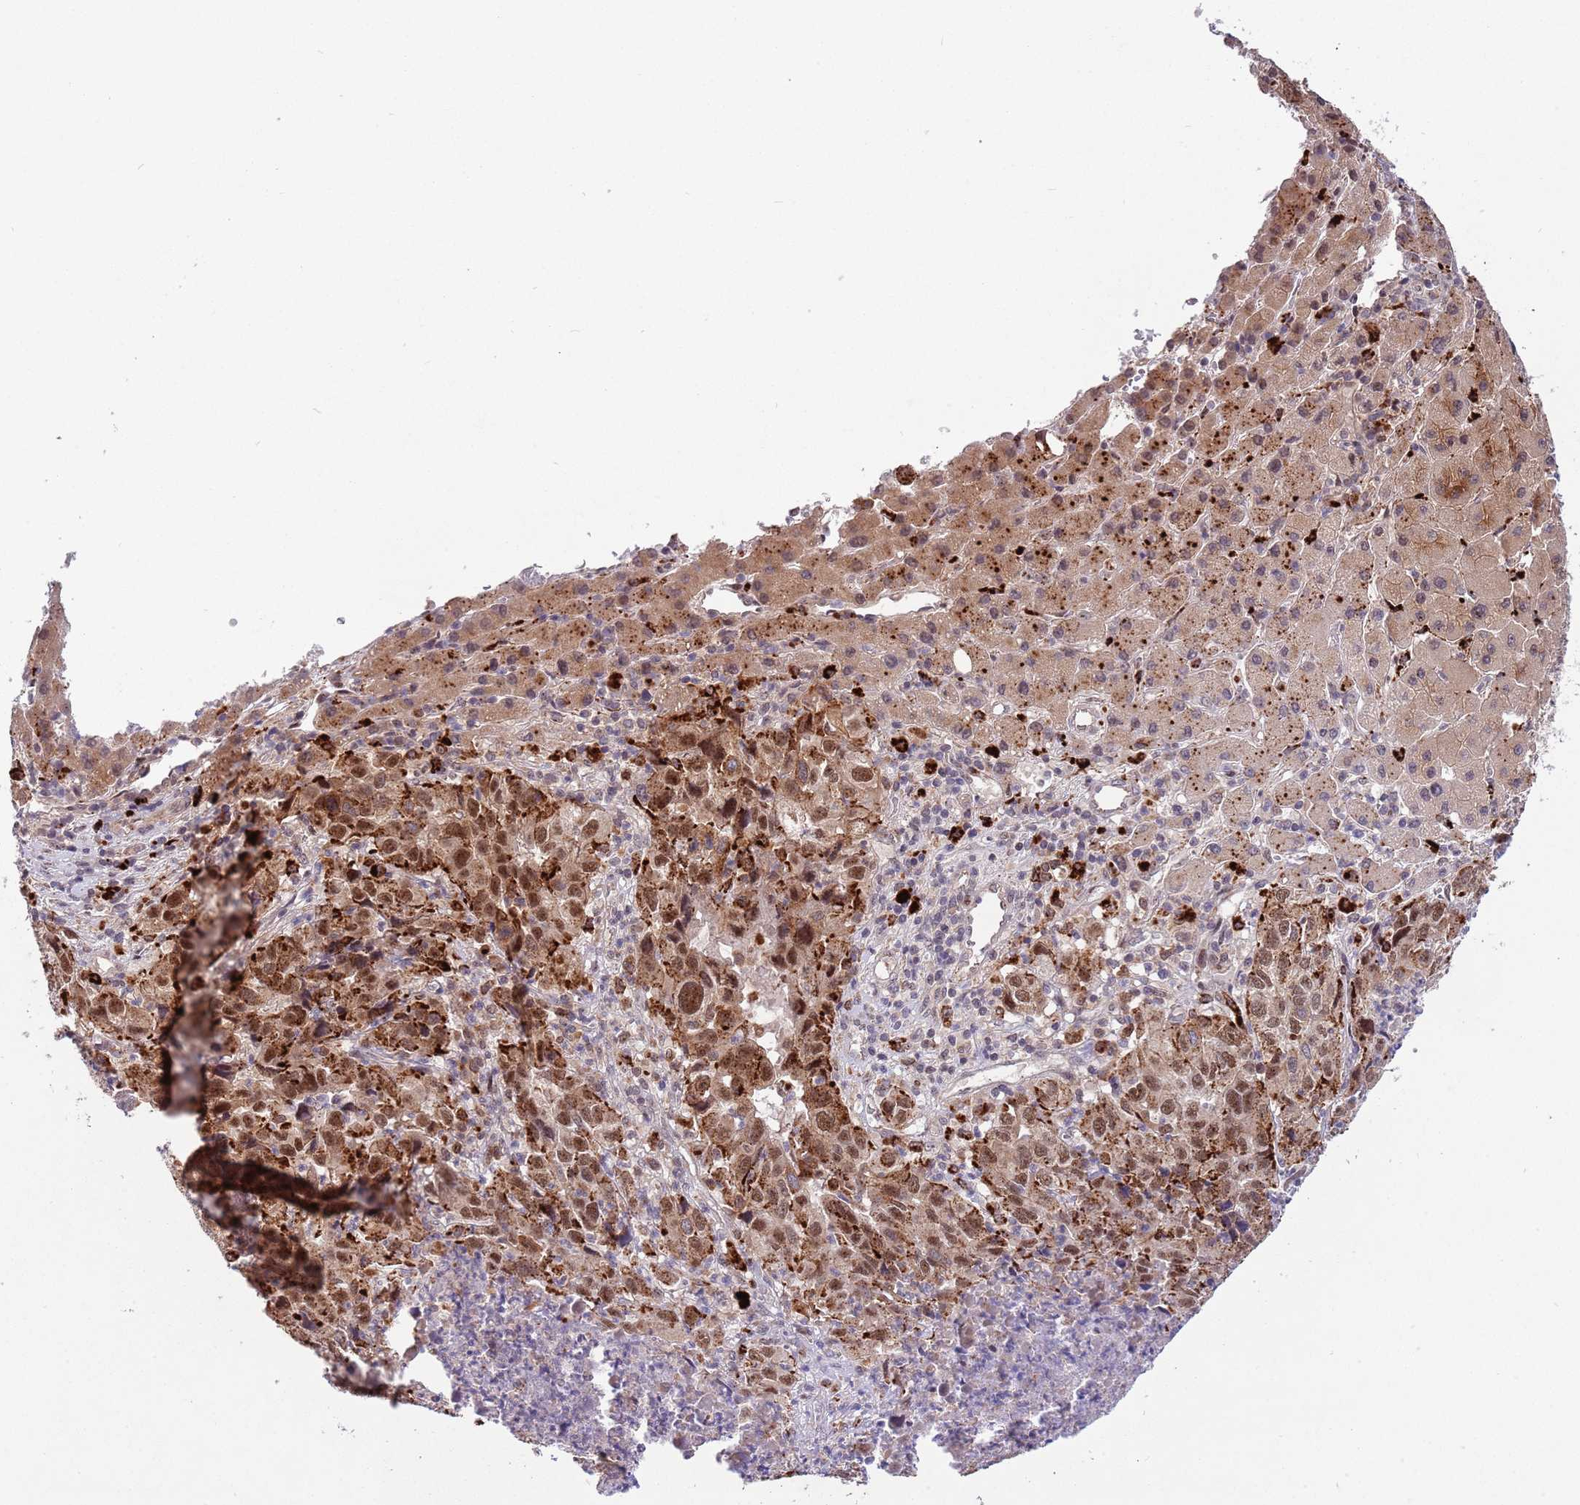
{"staining": {"intensity": "moderate", "quantity": ">75%", "location": "cytoplasmic/membranous,nuclear"}, "tissue": "liver cancer", "cell_type": "Tumor cells", "image_type": "cancer", "snomed": [{"axis": "morphology", "description": "Carcinoma, Hepatocellular, NOS"}, {"axis": "topography", "description": "Liver"}], "caption": "Immunohistochemistry photomicrograph of liver cancer stained for a protein (brown), which exhibits medium levels of moderate cytoplasmic/membranous and nuclear expression in about >75% of tumor cells.", "gene": "TRIM27", "patient": {"sex": "male", "age": 63}}